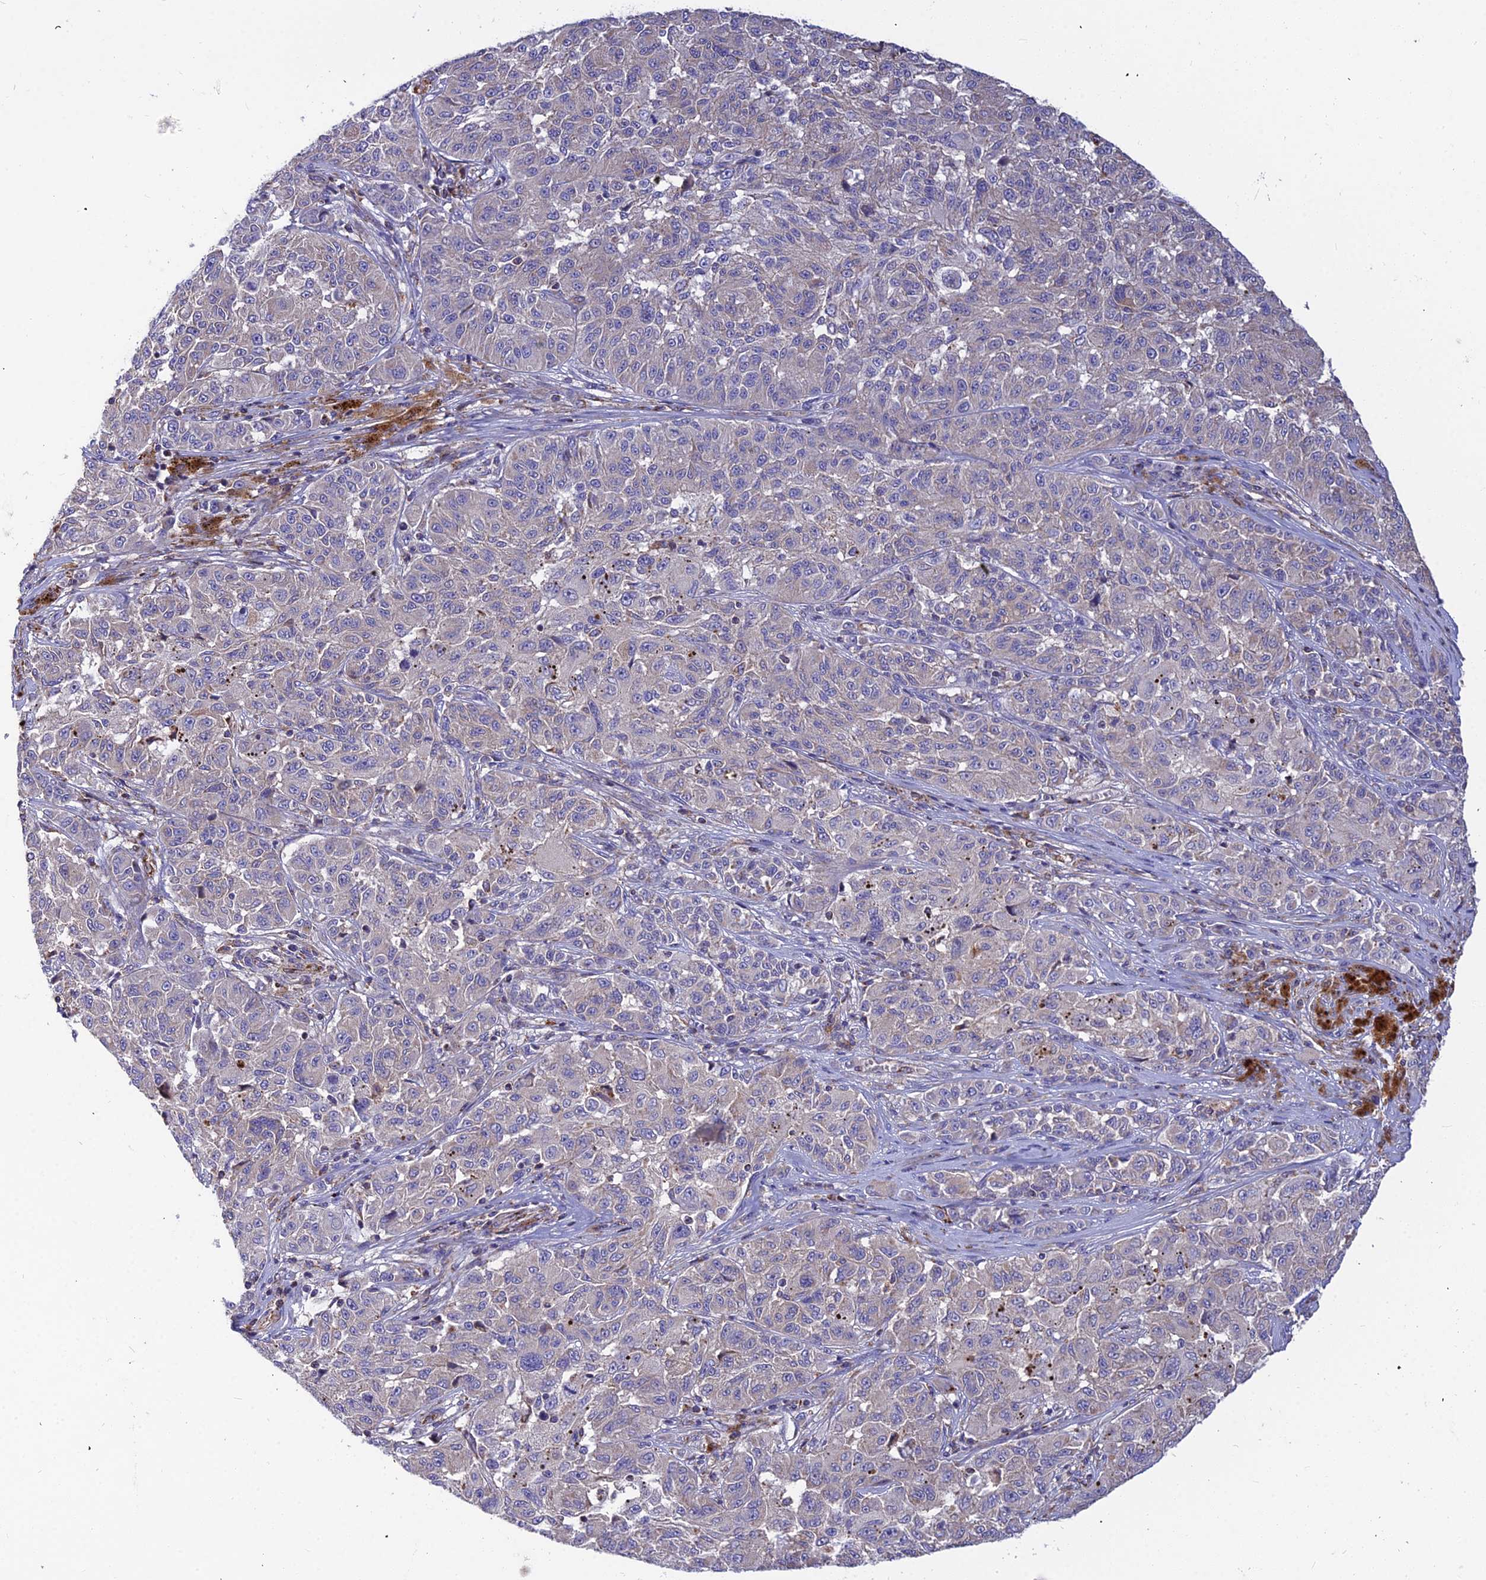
{"staining": {"intensity": "negative", "quantity": "none", "location": "none"}, "tissue": "melanoma", "cell_type": "Tumor cells", "image_type": "cancer", "snomed": [{"axis": "morphology", "description": "Malignant melanoma, NOS"}, {"axis": "topography", "description": "Skin"}], "caption": "Histopathology image shows no protein positivity in tumor cells of malignant melanoma tissue.", "gene": "ASPHD1", "patient": {"sex": "male", "age": 53}}